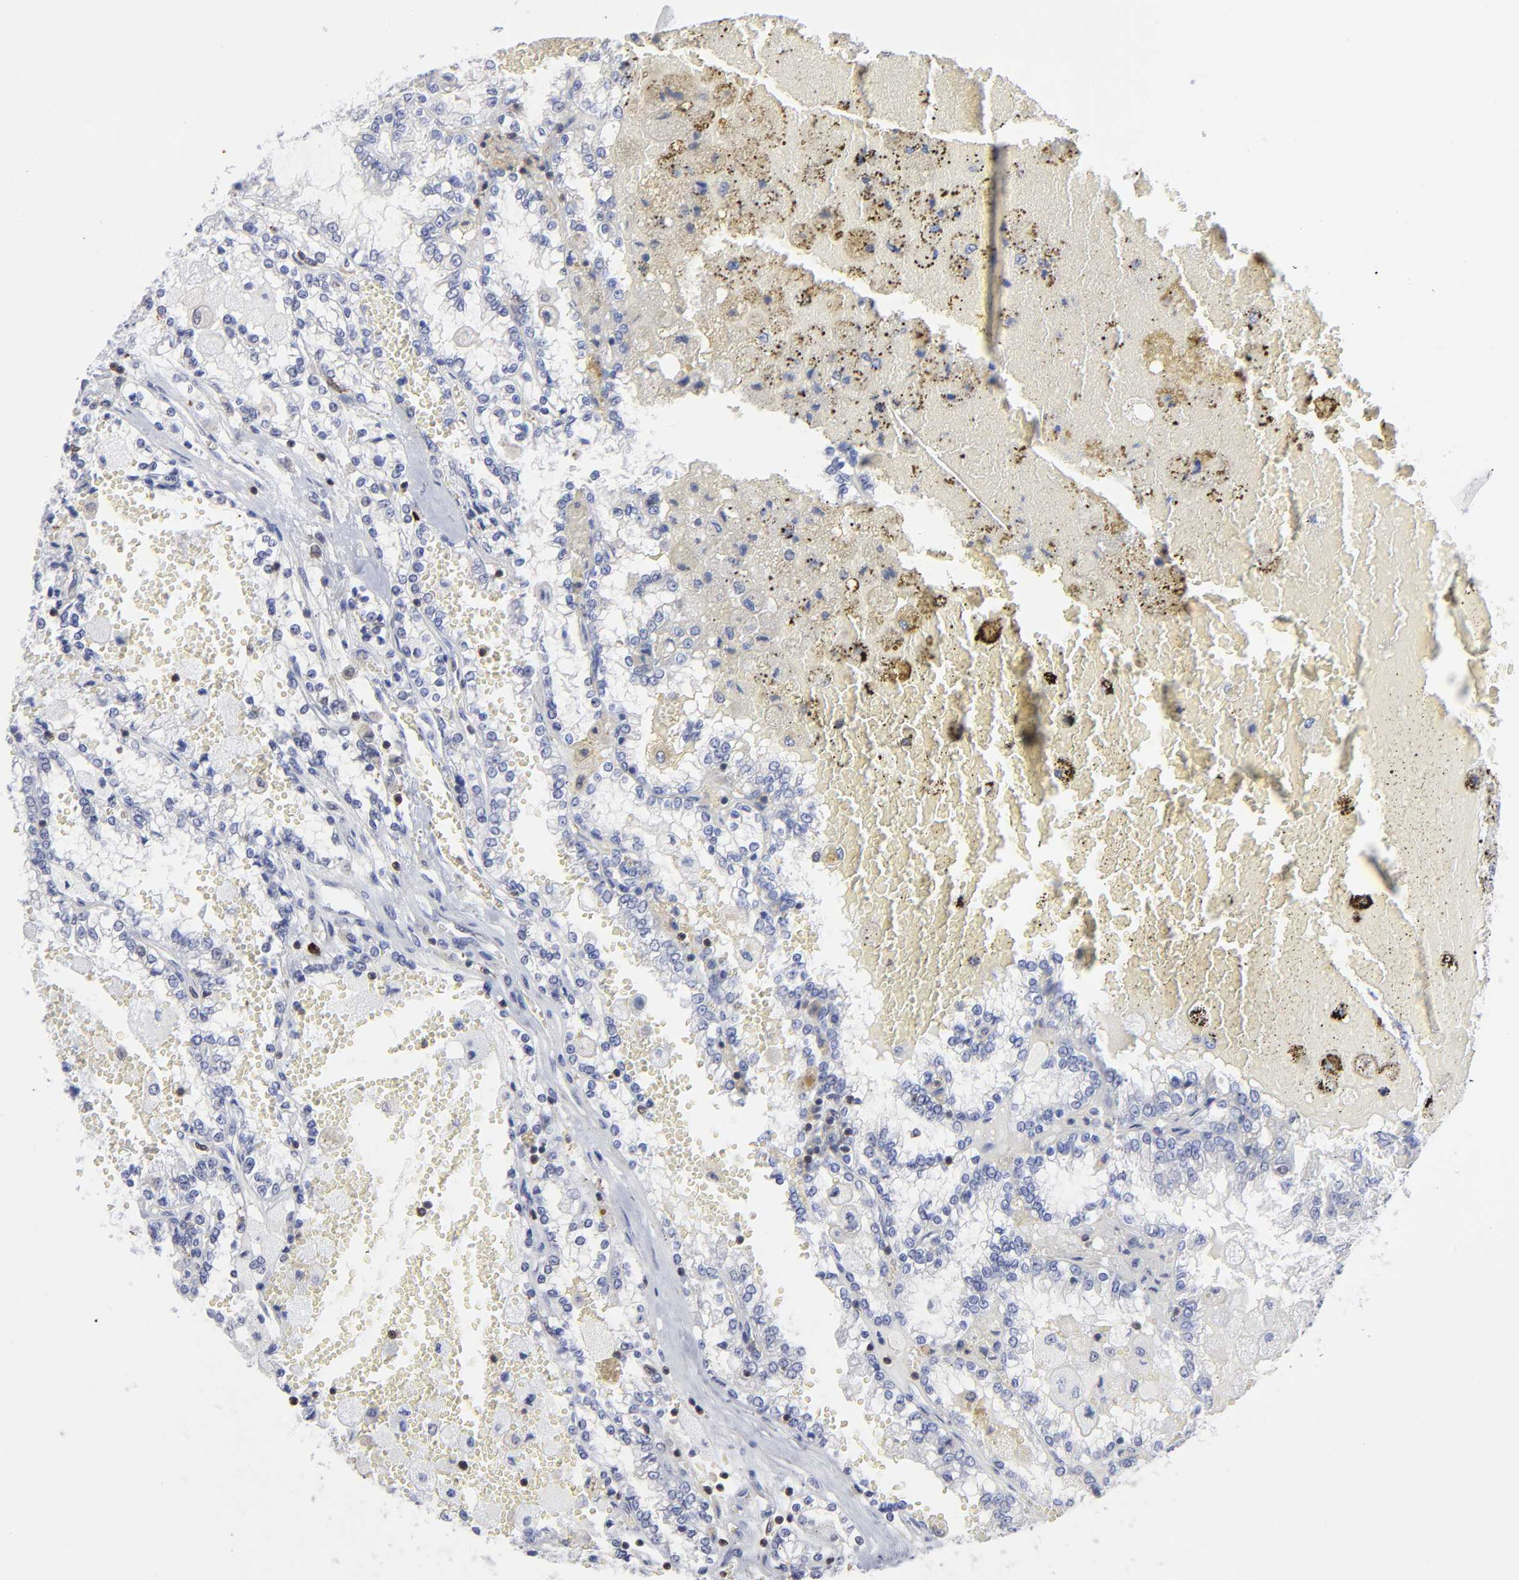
{"staining": {"intensity": "negative", "quantity": "none", "location": "none"}, "tissue": "renal cancer", "cell_type": "Tumor cells", "image_type": "cancer", "snomed": [{"axis": "morphology", "description": "Adenocarcinoma, NOS"}, {"axis": "topography", "description": "Kidney"}], "caption": "The photomicrograph reveals no significant positivity in tumor cells of renal adenocarcinoma. Brightfield microscopy of IHC stained with DAB (3,3'-diaminobenzidine) (brown) and hematoxylin (blue), captured at high magnification.", "gene": "TBXT", "patient": {"sex": "female", "age": 56}}